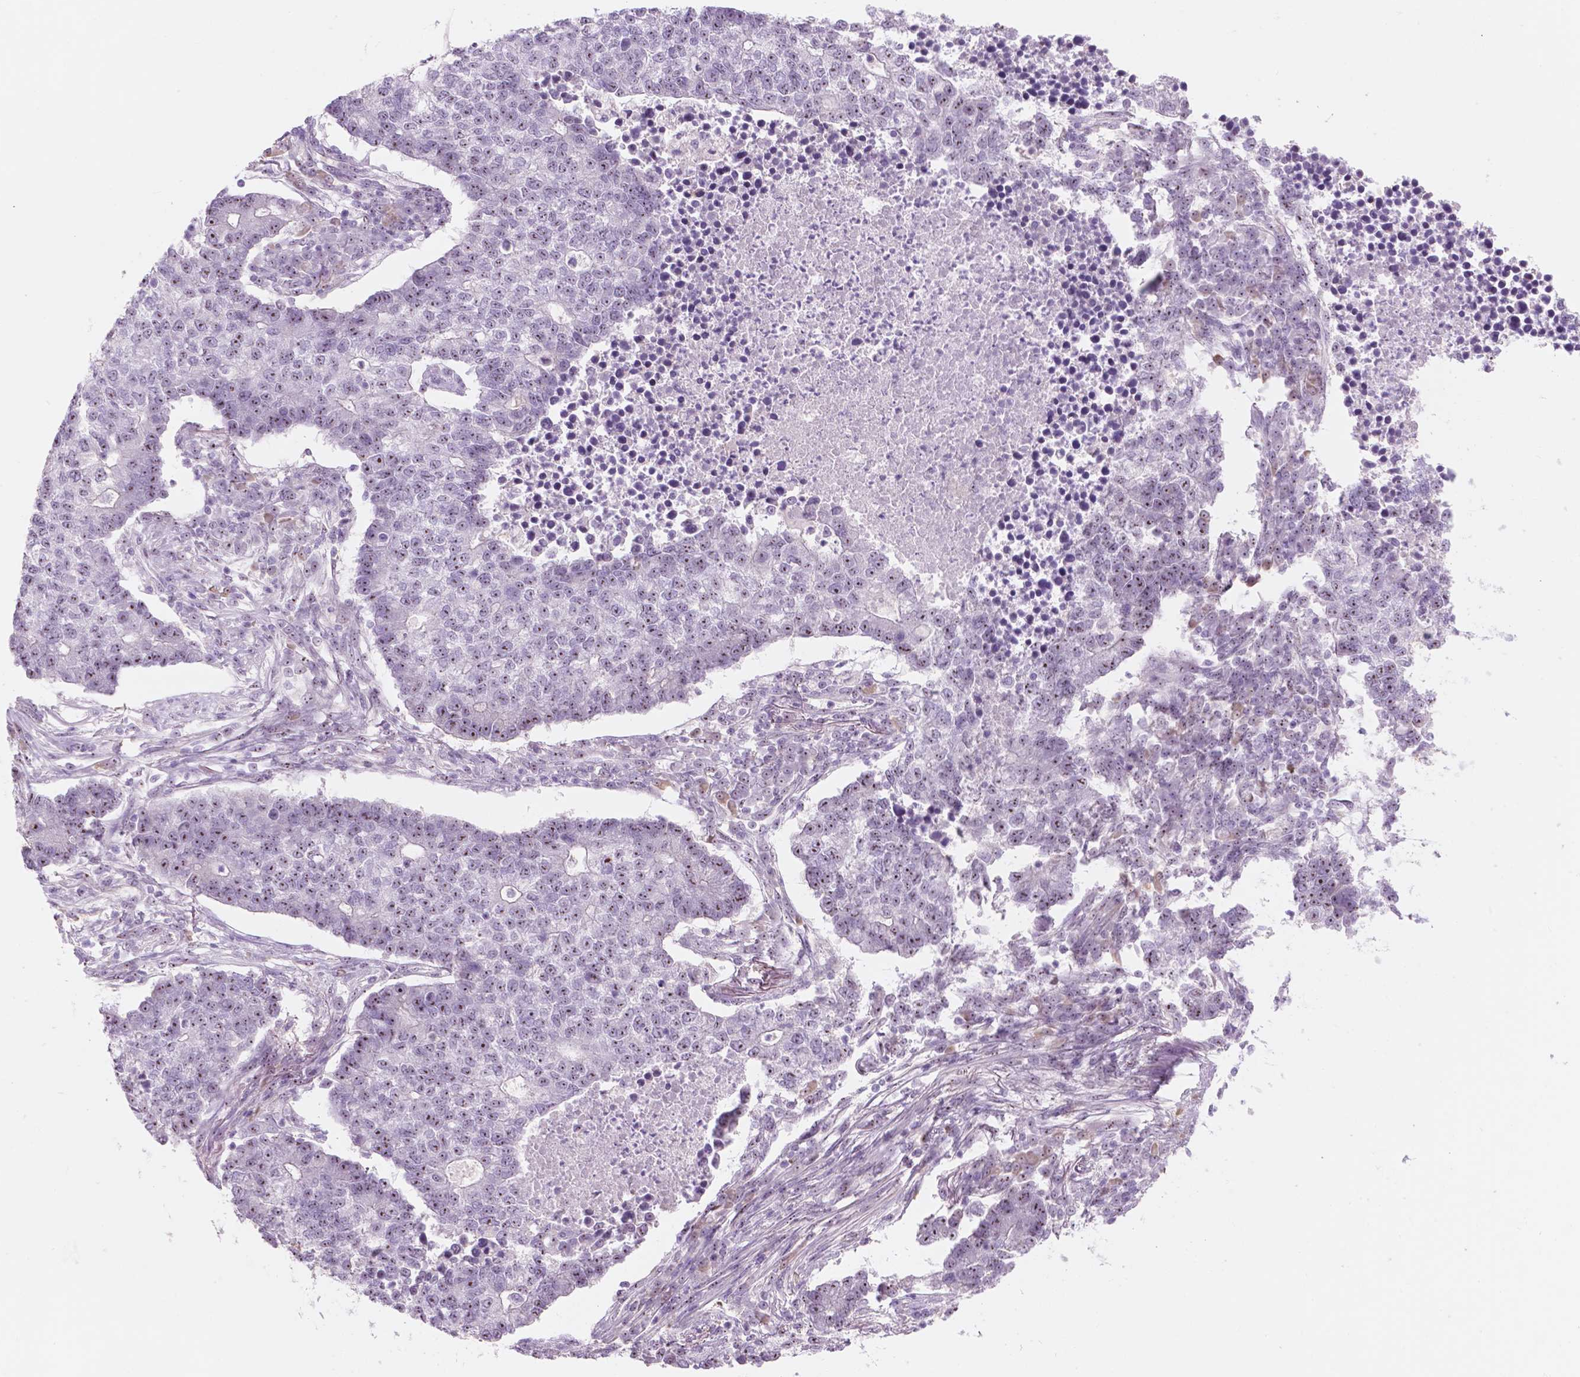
{"staining": {"intensity": "moderate", "quantity": "25%-75%", "location": "nuclear"}, "tissue": "lung cancer", "cell_type": "Tumor cells", "image_type": "cancer", "snomed": [{"axis": "morphology", "description": "Adenocarcinoma, NOS"}, {"axis": "topography", "description": "Lung"}], "caption": "Protein staining of lung adenocarcinoma tissue exhibits moderate nuclear positivity in approximately 25%-75% of tumor cells. (DAB (3,3'-diaminobenzidine) IHC, brown staining for protein, blue staining for nuclei).", "gene": "ZNF853", "patient": {"sex": "male", "age": 57}}